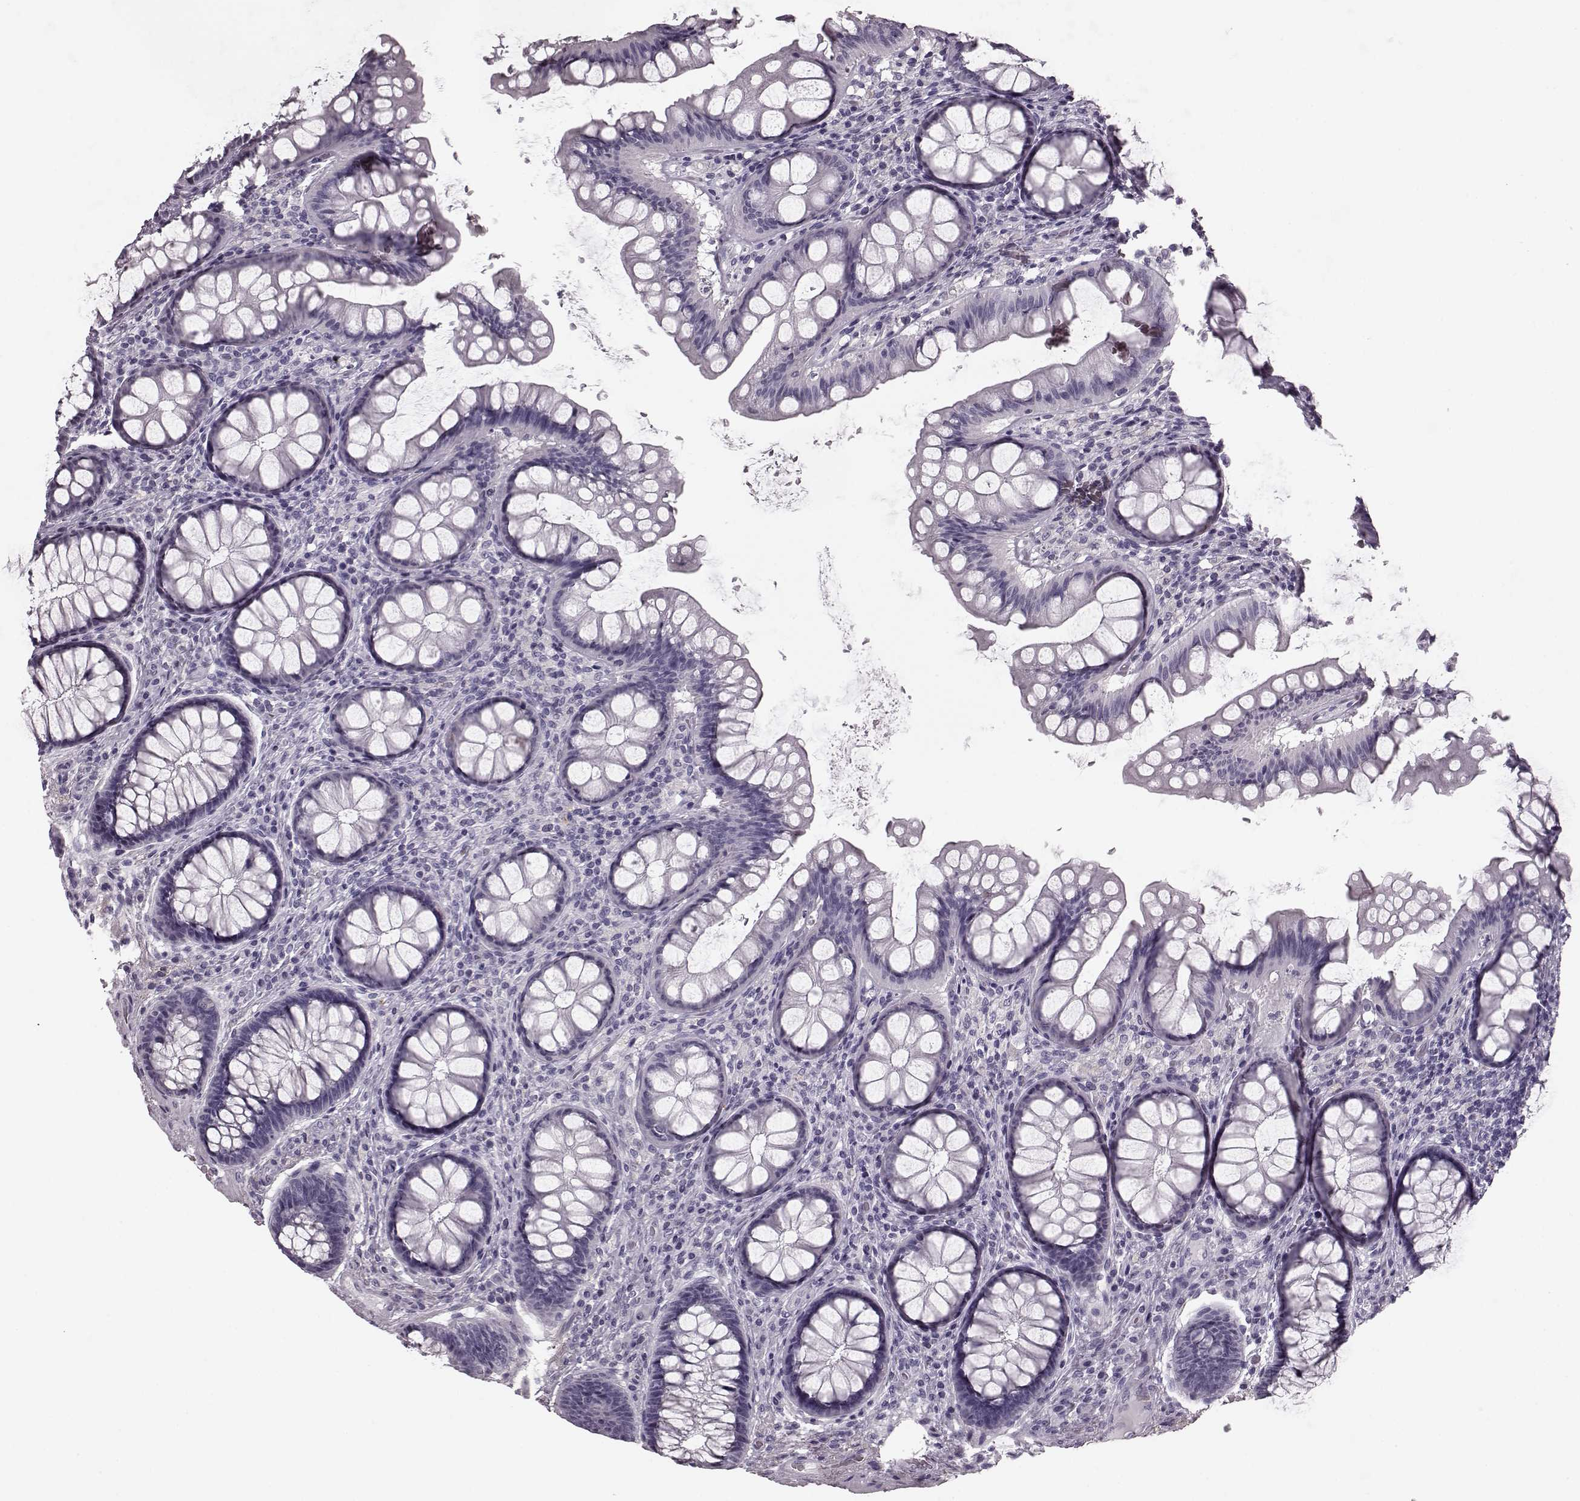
{"staining": {"intensity": "negative", "quantity": "none", "location": "none"}, "tissue": "colon", "cell_type": "Endothelial cells", "image_type": "normal", "snomed": [{"axis": "morphology", "description": "Normal tissue, NOS"}, {"axis": "topography", "description": "Colon"}], "caption": "Immunohistochemistry photomicrograph of benign colon: human colon stained with DAB (3,3'-diaminobenzidine) demonstrates no significant protein expression in endothelial cells. The staining was performed using DAB to visualize the protein expression in brown, while the nuclei were stained in blue with hematoxylin (Magnification: 20x).", "gene": "CST7", "patient": {"sex": "female", "age": 65}}